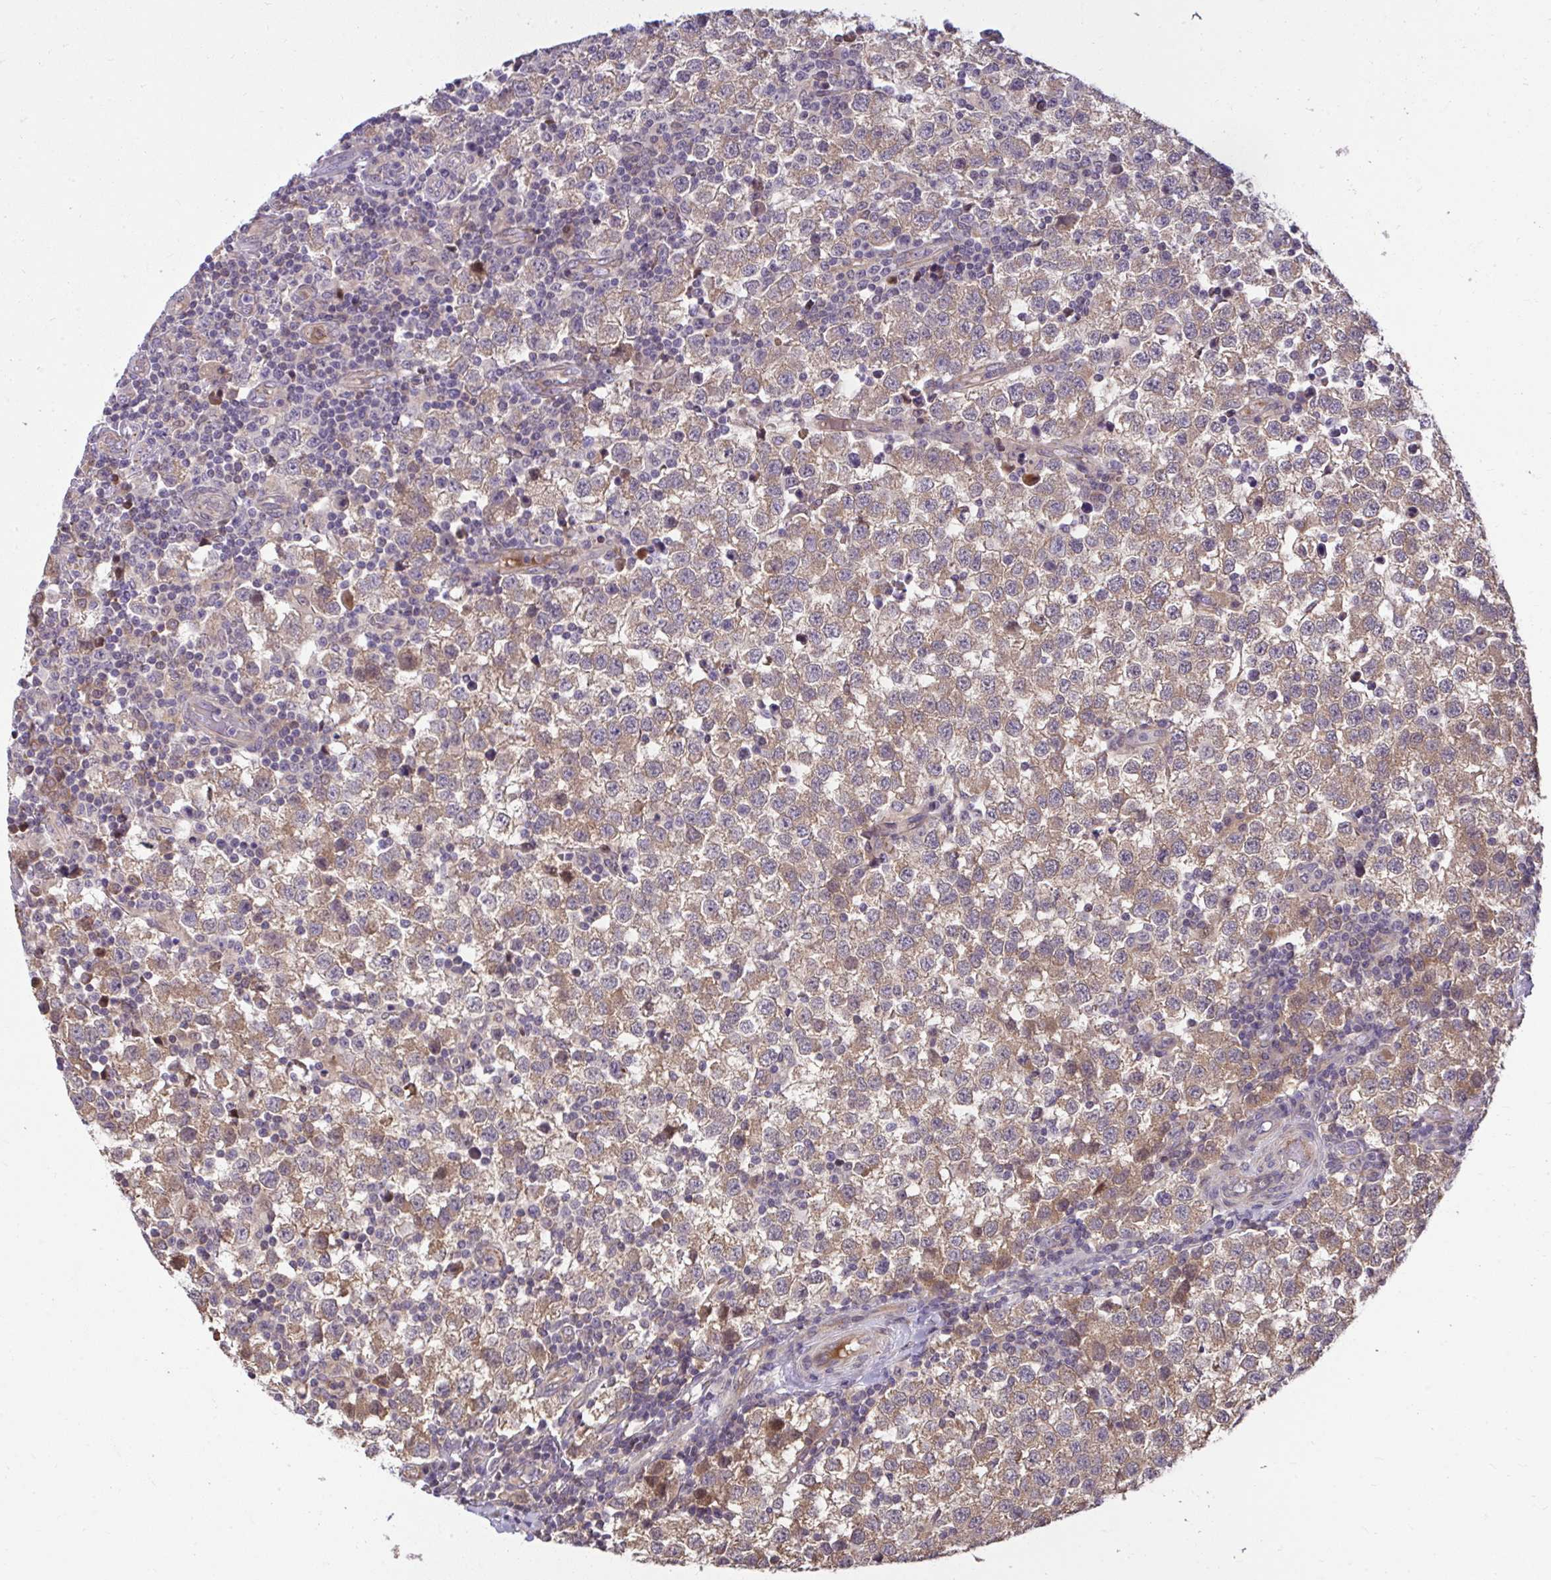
{"staining": {"intensity": "moderate", "quantity": ">75%", "location": "cytoplasmic/membranous"}, "tissue": "testis cancer", "cell_type": "Tumor cells", "image_type": "cancer", "snomed": [{"axis": "morphology", "description": "Seminoma, NOS"}, {"axis": "topography", "description": "Testis"}], "caption": "Testis seminoma stained for a protein (brown) displays moderate cytoplasmic/membranous positive staining in approximately >75% of tumor cells.", "gene": "RDH14", "patient": {"sex": "male", "age": 34}}